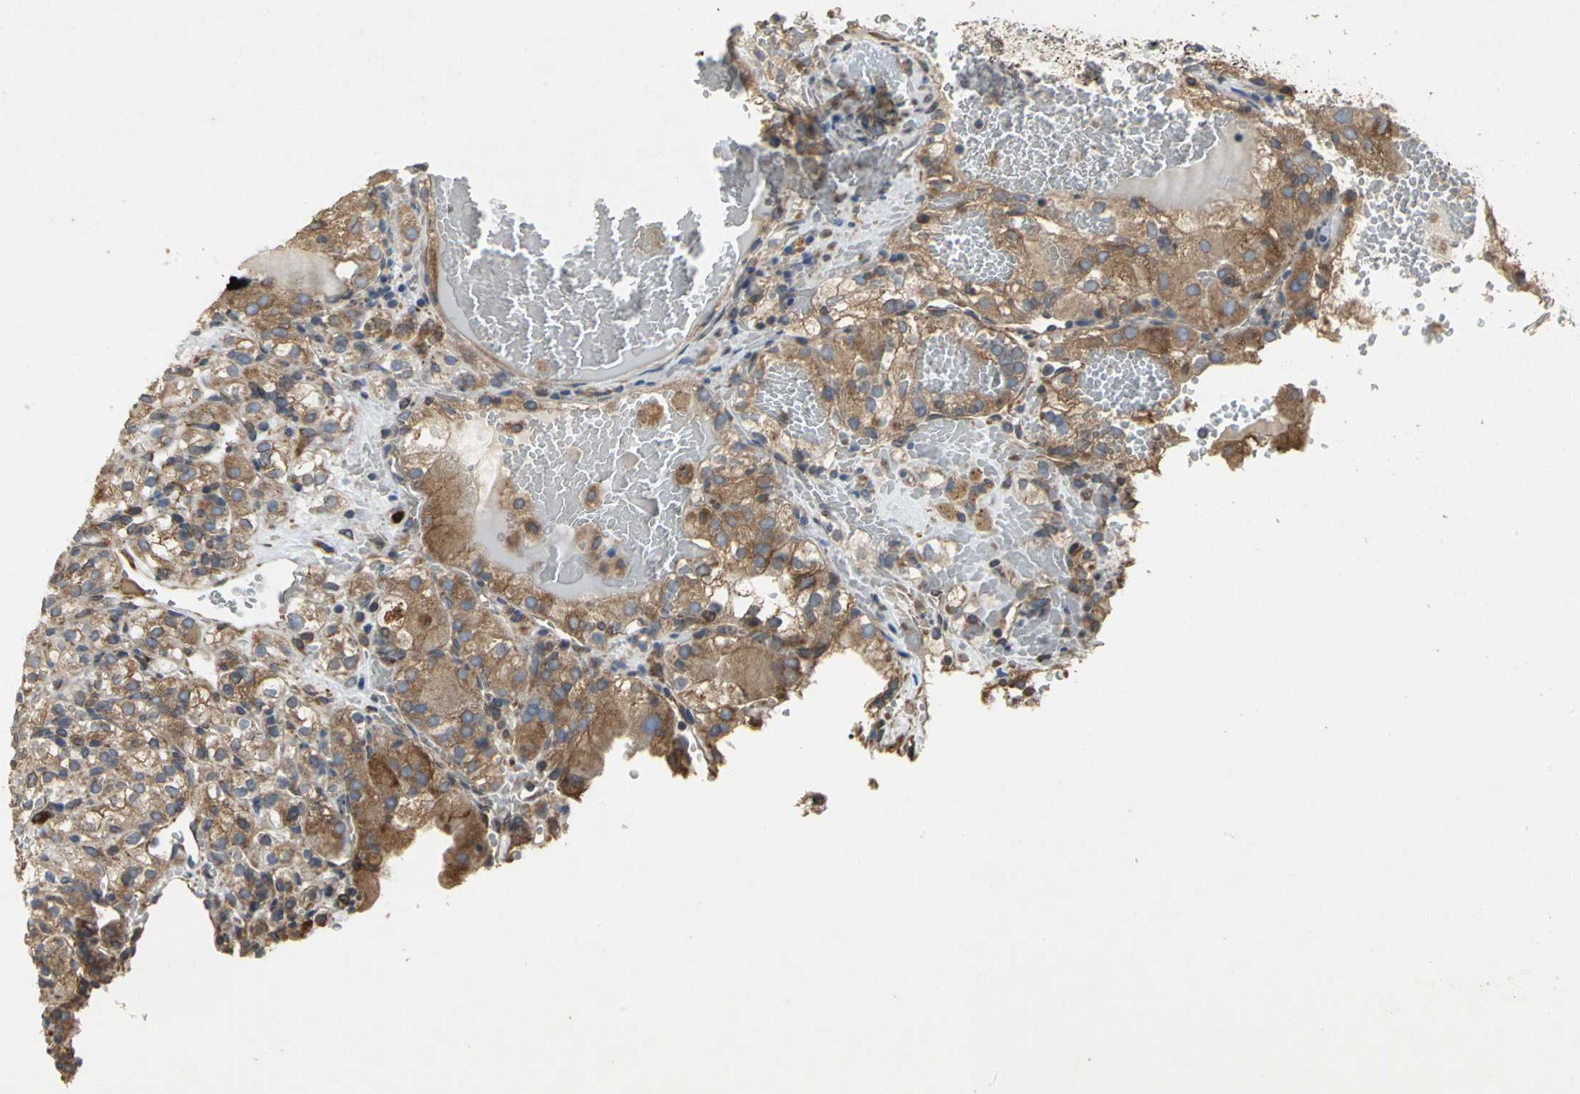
{"staining": {"intensity": "moderate", "quantity": ">75%", "location": "cytoplasmic/membranous"}, "tissue": "renal cancer", "cell_type": "Tumor cells", "image_type": "cancer", "snomed": [{"axis": "morphology", "description": "Normal tissue, NOS"}, {"axis": "morphology", "description": "Adenocarcinoma, NOS"}, {"axis": "topography", "description": "Kidney"}], "caption": "Protein analysis of renal cancer tissue exhibits moderate cytoplasmic/membranous staining in approximately >75% of tumor cells.", "gene": "SYVN1", "patient": {"sex": "male", "age": 61}}